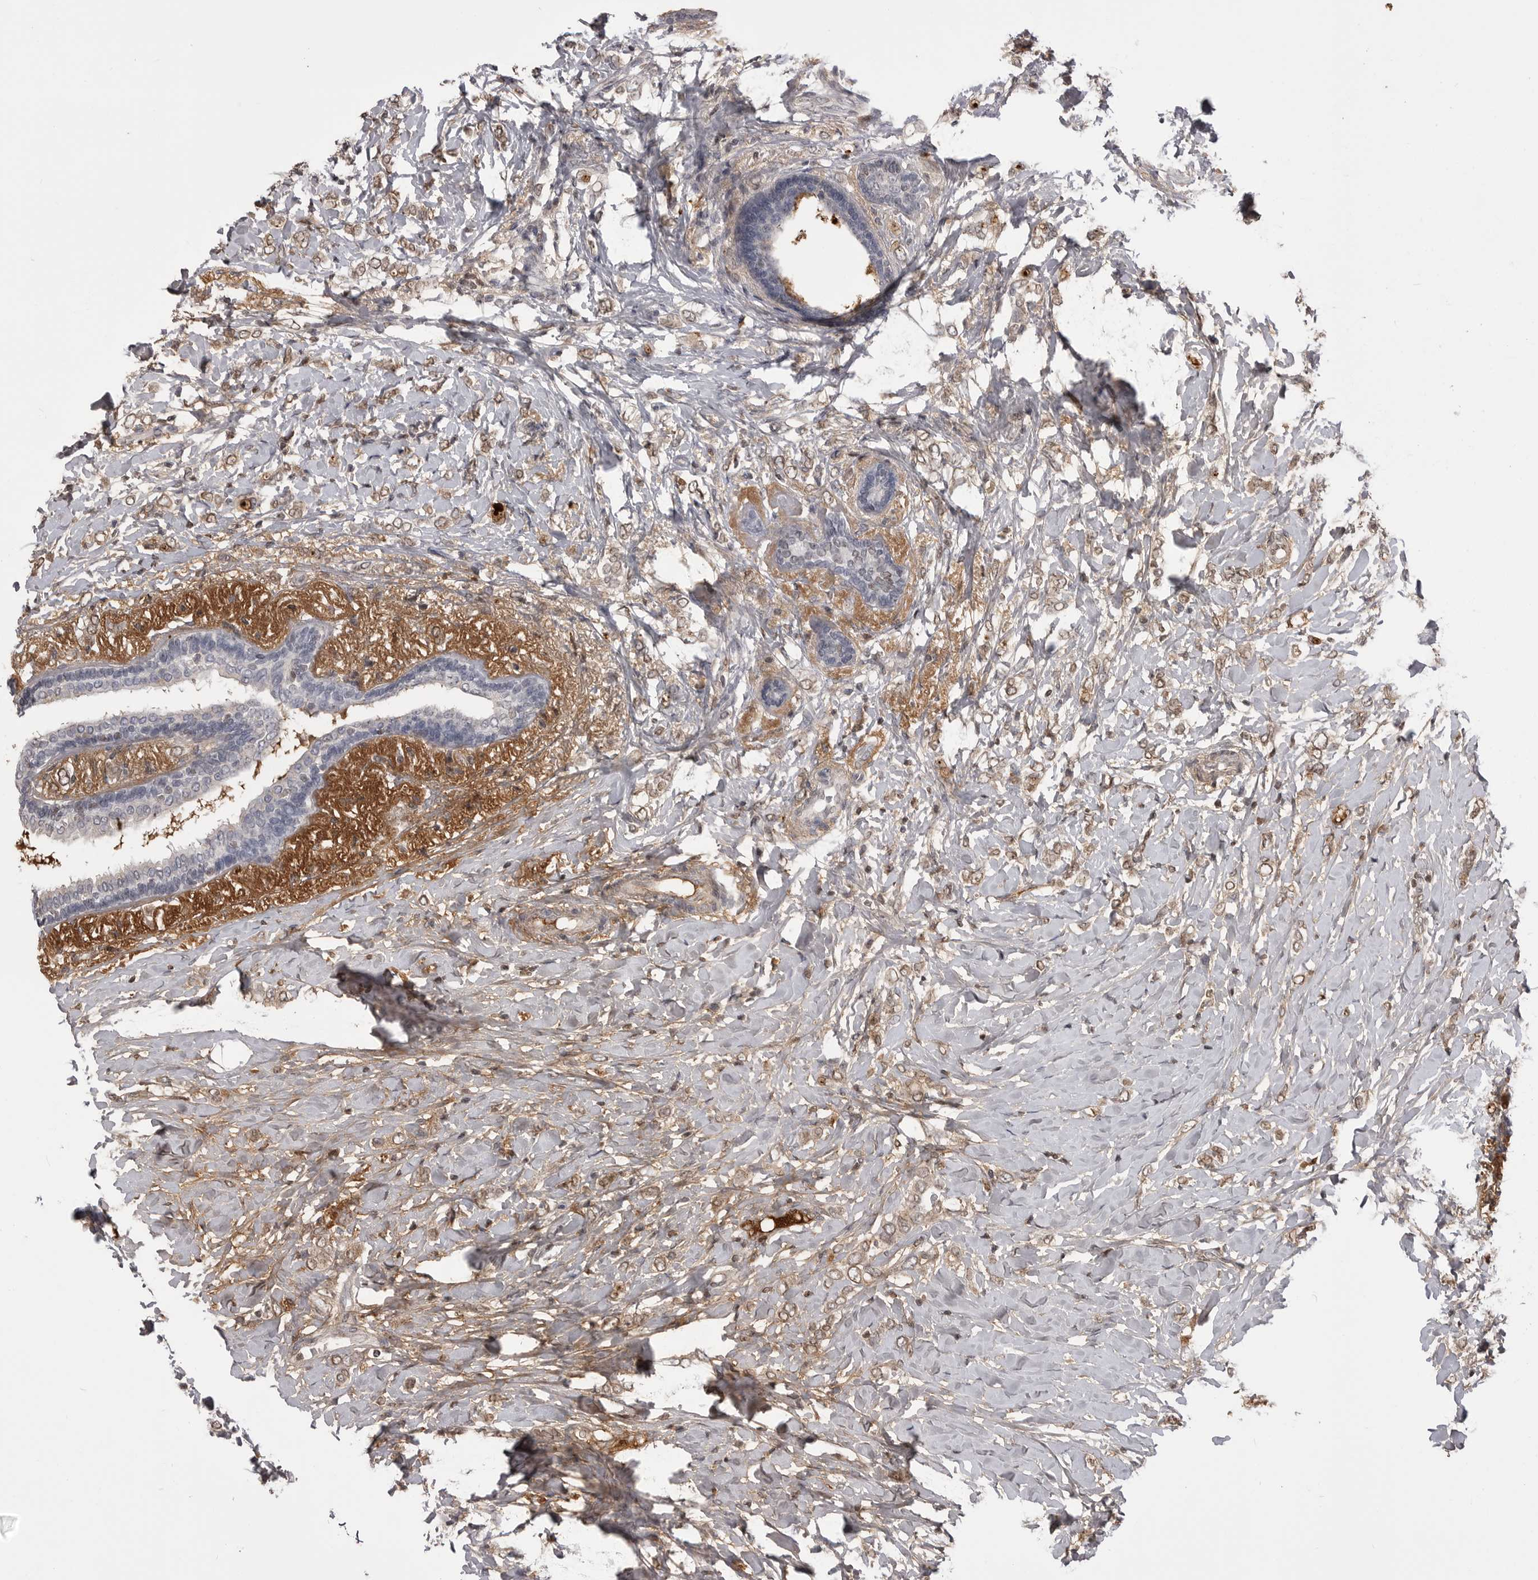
{"staining": {"intensity": "moderate", "quantity": ">75%", "location": "cytoplasmic/membranous"}, "tissue": "breast cancer", "cell_type": "Tumor cells", "image_type": "cancer", "snomed": [{"axis": "morphology", "description": "Normal tissue, NOS"}, {"axis": "morphology", "description": "Lobular carcinoma"}, {"axis": "topography", "description": "Breast"}], "caption": "Moderate cytoplasmic/membranous staining for a protein is present in approximately >75% of tumor cells of breast cancer (lobular carcinoma) using IHC.", "gene": "AHSG", "patient": {"sex": "female", "age": 47}}